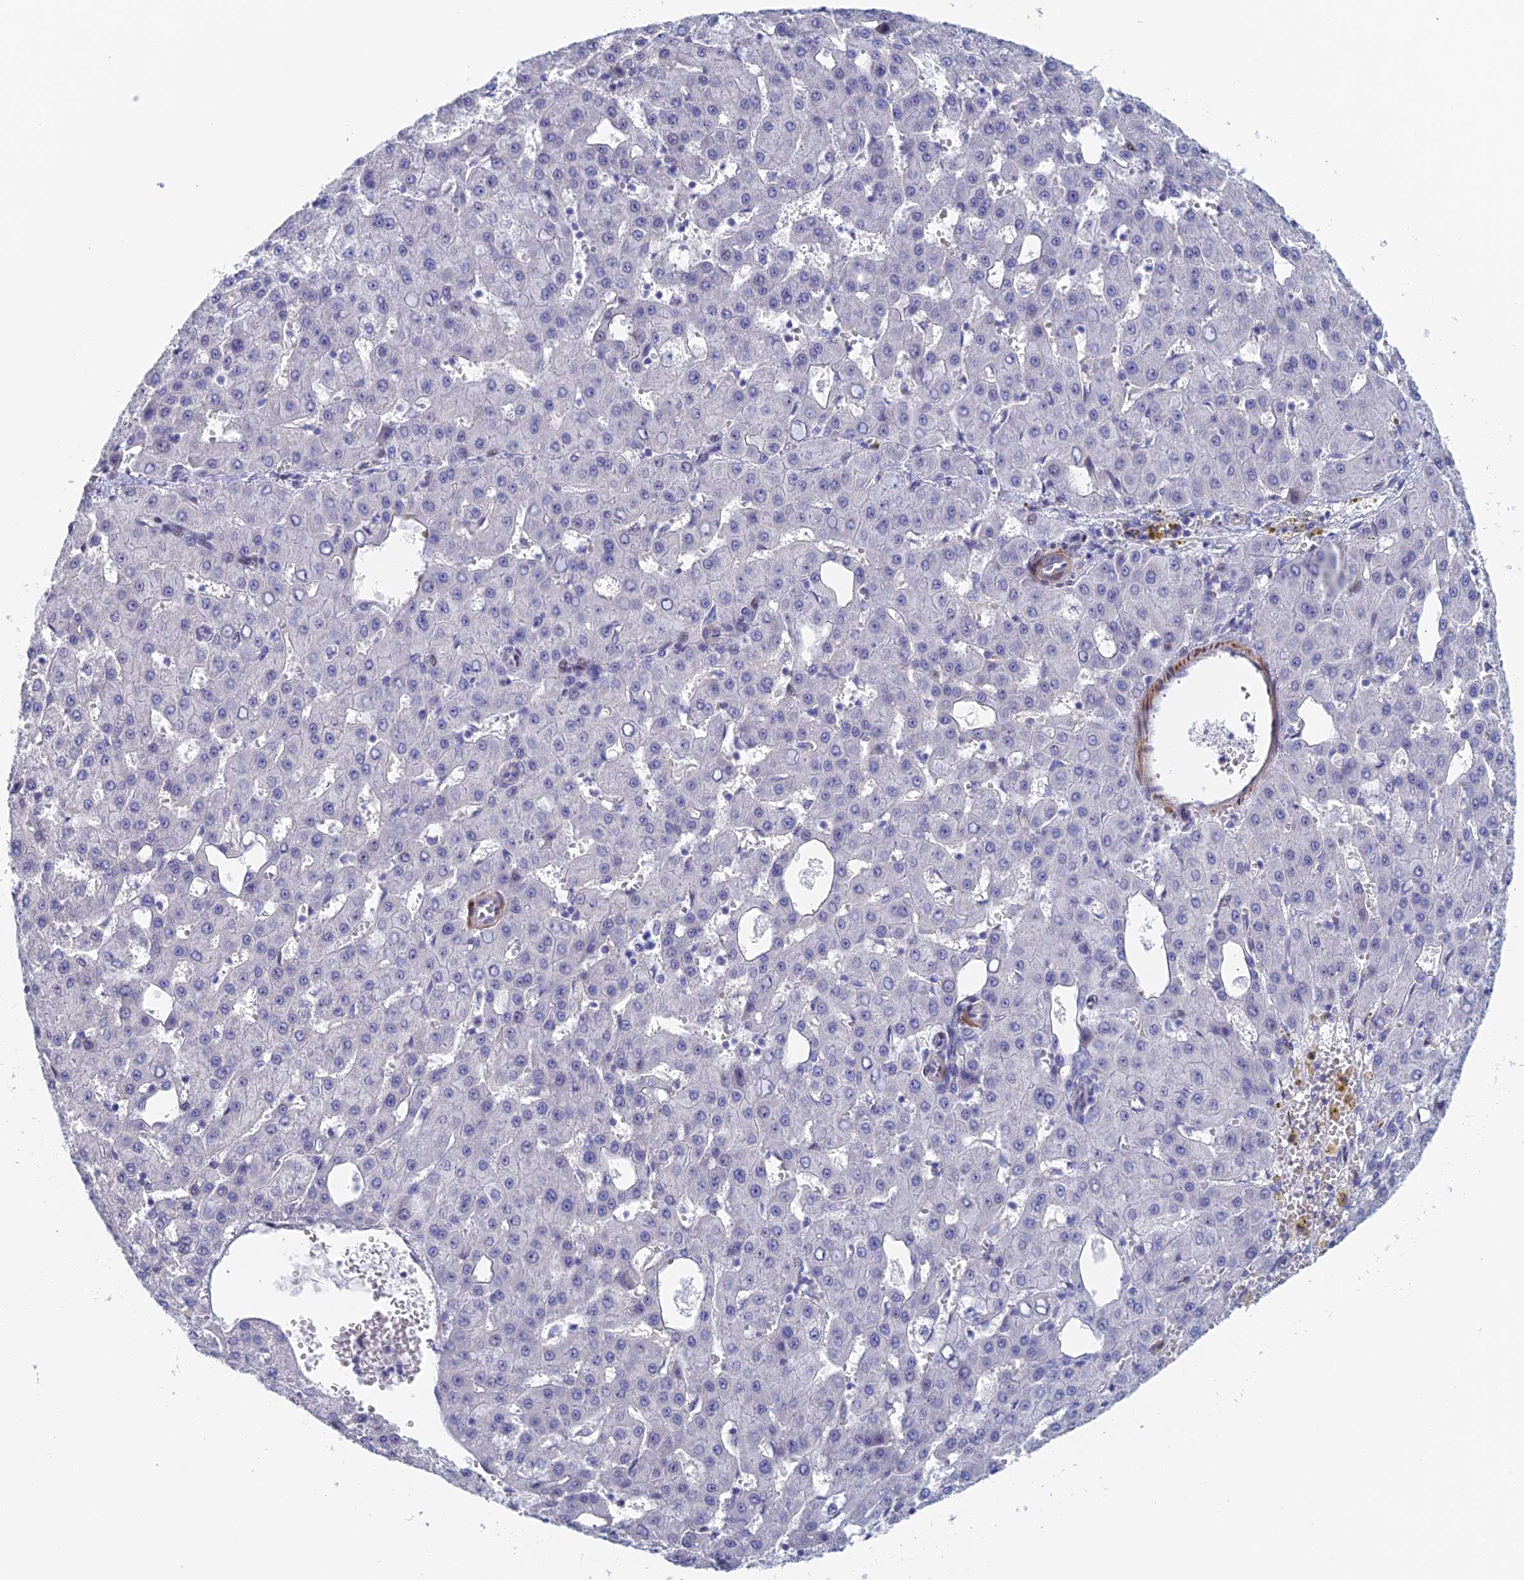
{"staining": {"intensity": "negative", "quantity": "none", "location": "none"}, "tissue": "liver cancer", "cell_type": "Tumor cells", "image_type": "cancer", "snomed": [{"axis": "morphology", "description": "Carcinoma, Hepatocellular, NOS"}, {"axis": "topography", "description": "Liver"}], "caption": "The immunohistochemistry image has no significant staining in tumor cells of liver hepatocellular carcinoma tissue.", "gene": "DRGX", "patient": {"sex": "male", "age": 47}}